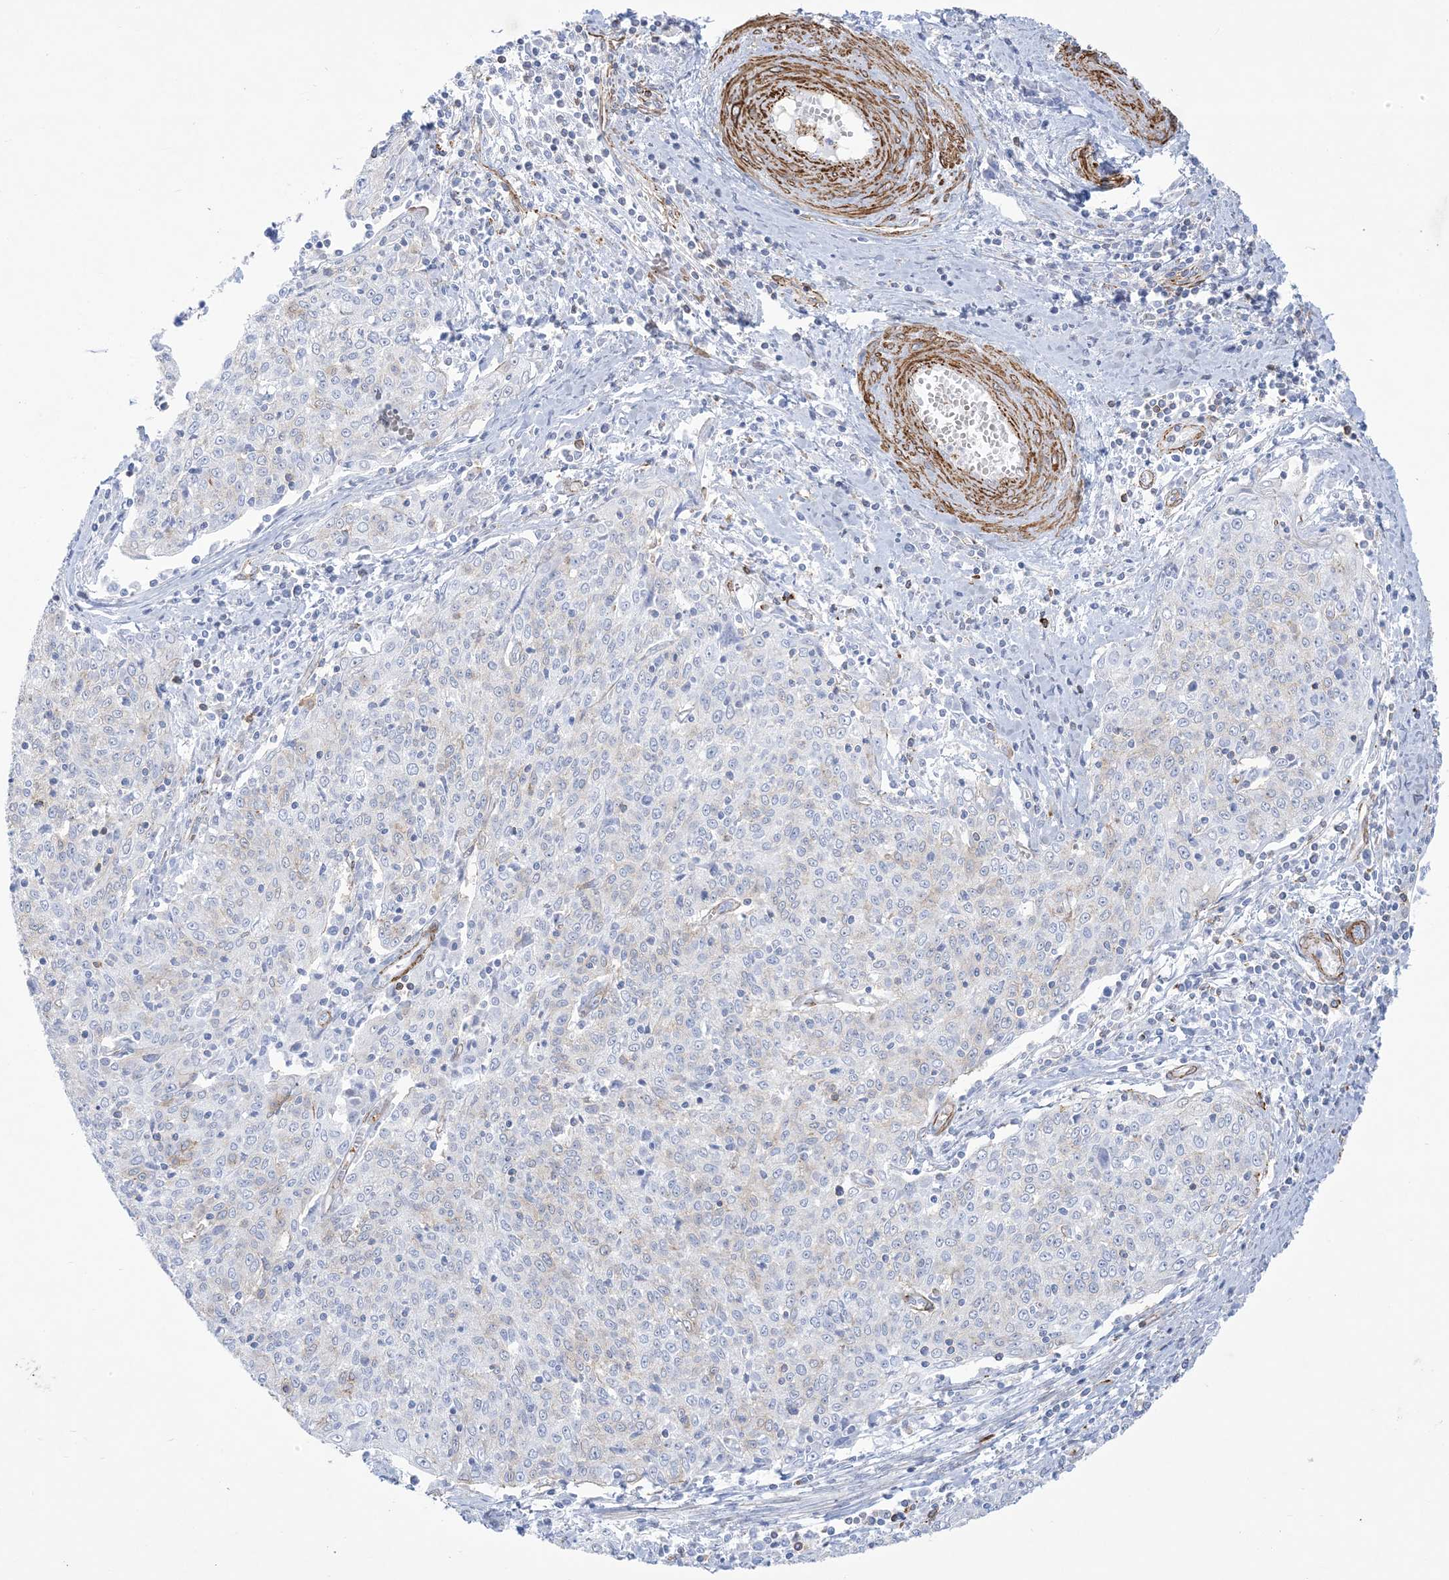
{"staining": {"intensity": "negative", "quantity": "none", "location": "none"}, "tissue": "cervical cancer", "cell_type": "Tumor cells", "image_type": "cancer", "snomed": [{"axis": "morphology", "description": "Squamous cell carcinoma, NOS"}, {"axis": "topography", "description": "Cervix"}], "caption": "IHC of cervical cancer demonstrates no staining in tumor cells. (Brightfield microscopy of DAB (3,3'-diaminobenzidine) IHC at high magnification).", "gene": "B3GNT7", "patient": {"sex": "female", "age": 48}}